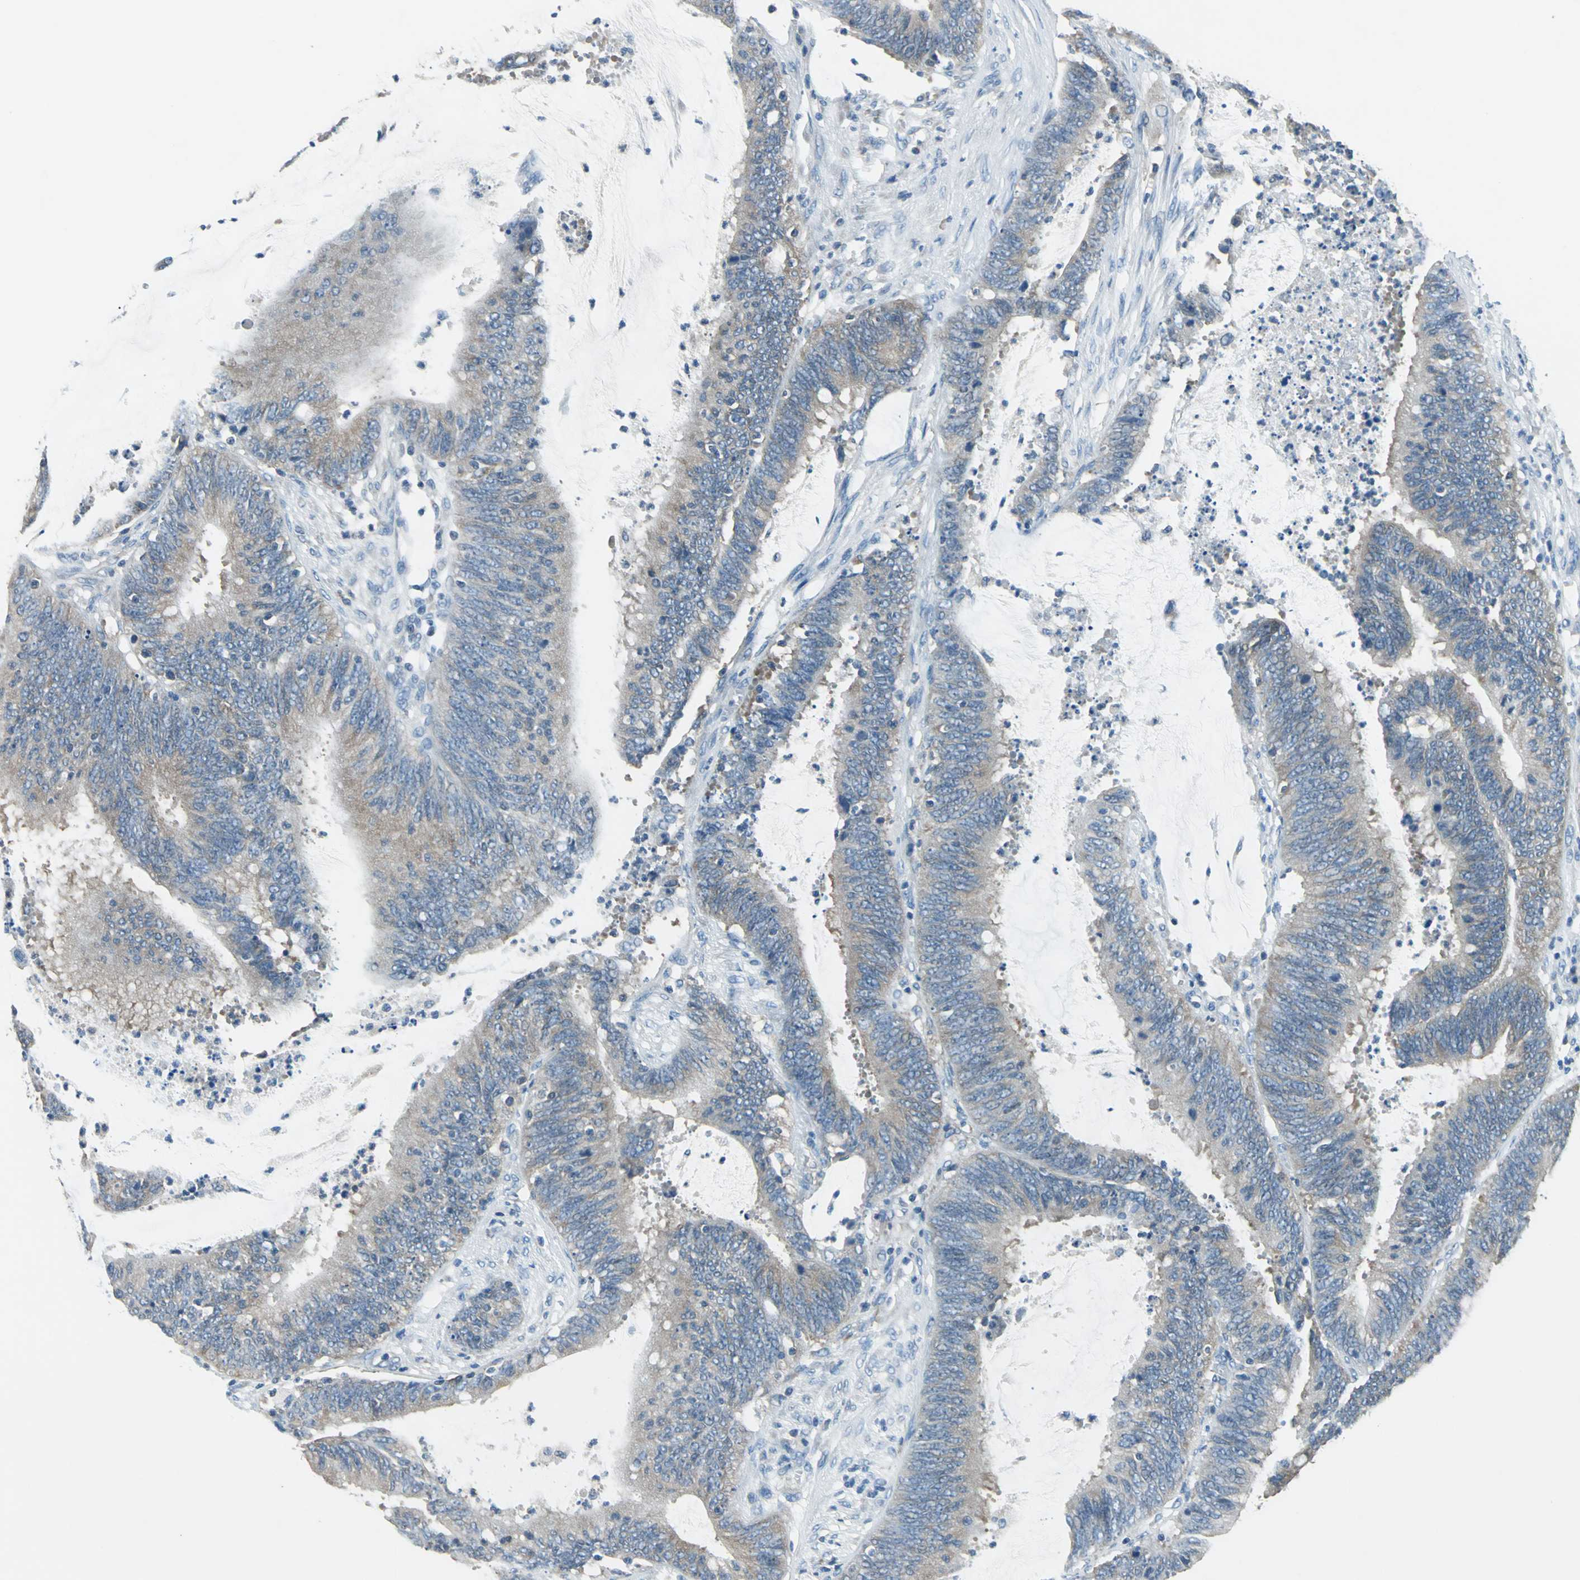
{"staining": {"intensity": "weak", "quantity": "25%-75%", "location": "cytoplasmic/membranous"}, "tissue": "colorectal cancer", "cell_type": "Tumor cells", "image_type": "cancer", "snomed": [{"axis": "morphology", "description": "Adenocarcinoma, NOS"}, {"axis": "topography", "description": "Rectum"}], "caption": "Immunohistochemical staining of colorectal cancer shows low levels of weak cytoplasmic/membranous protein positivity in about 25%-75% of tumor cells. The protein is stained brown, and the nuclei are stained in blue (DAB IHC with brightfield microscopy, high magnification).", "gene": "PRKCA", "patient": {"sex": "female", "age": 66}}